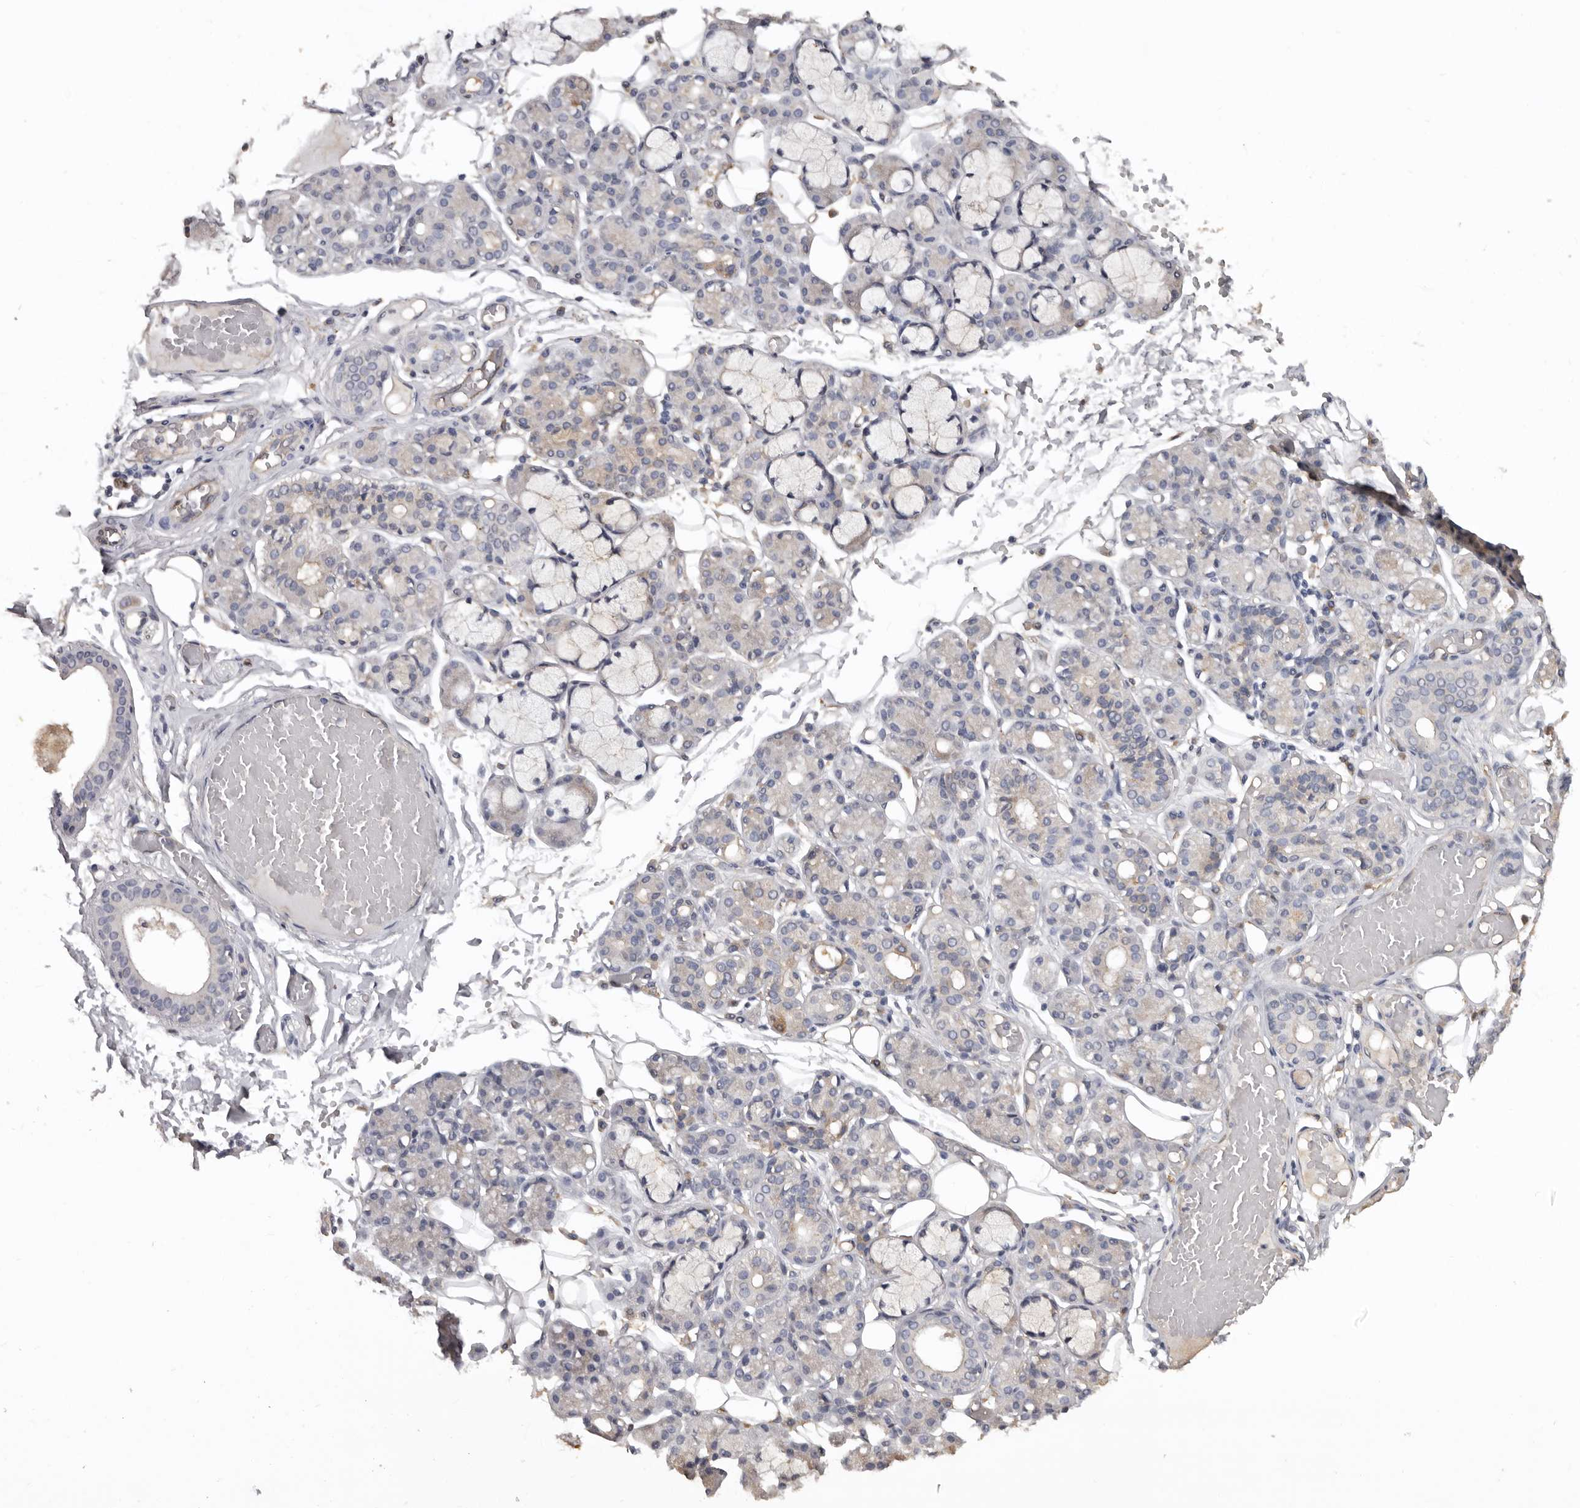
{"staining": {"intensity": "negative", "quantity": "none", "location": "none"}, "tissue": "salivary gland", "cell_type": "Glandular cells", "image_type": "normal", "snomed": [{"axis": "morphology", "description": "Normal tissue, NOS"}, {"axis": "topography", "description": "Salivary gland"}], "caption": "Immunohistochemical staining of unremarkable salivary gland exhibits no significant staining in glandular cells.", "gene": "CDCA8", "patient": {"sex": "male", "age": 63}}